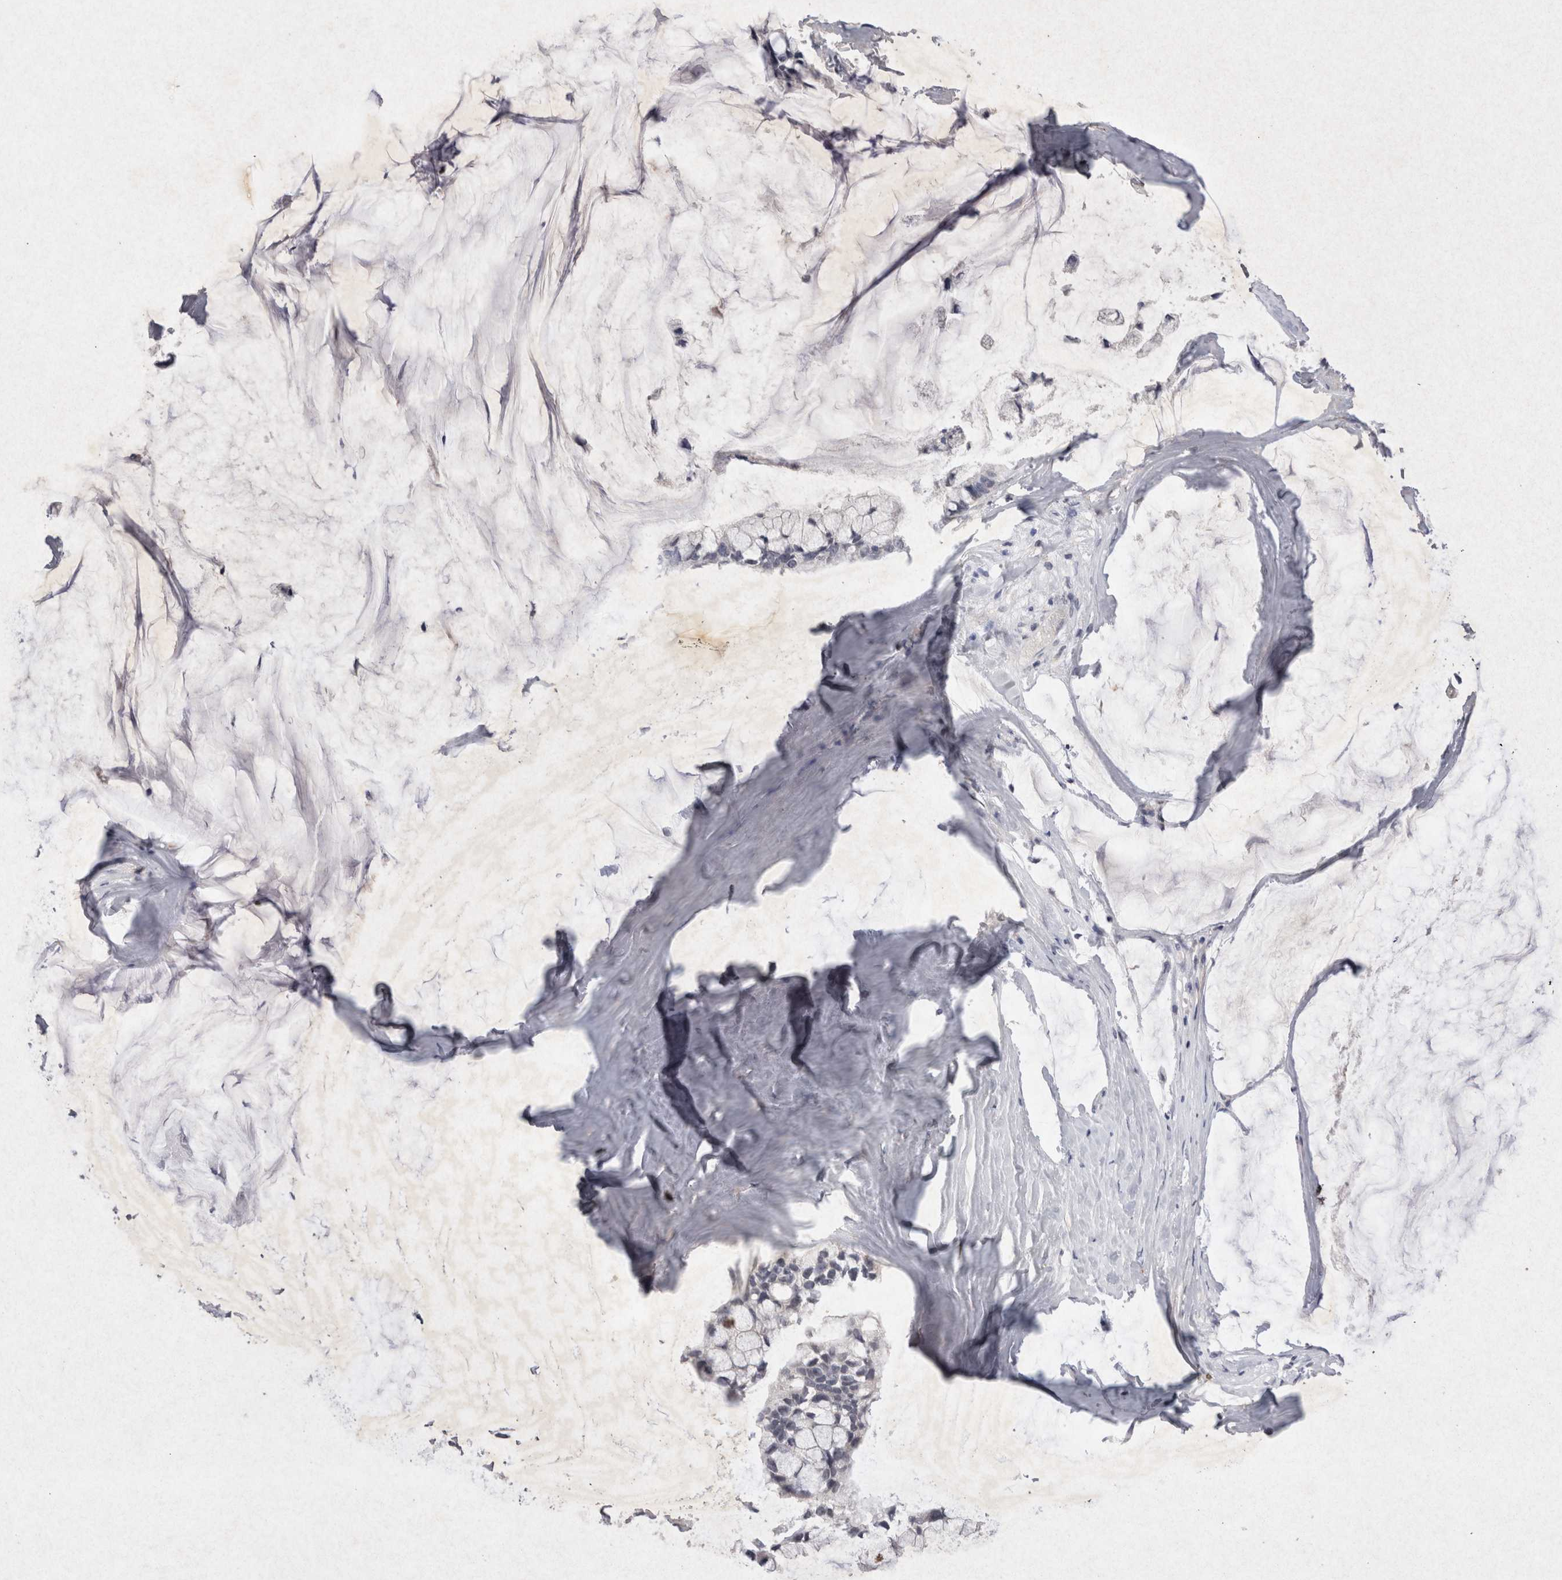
{"staining": {"intensity": "negative", "quantity": "none", "location": "none"}, "tissue": "ovarian cancer", "cell_type": "Tumor cells", "image_type": "cancer", "snomed": [{"axis": "morphology", "description": "Cystadenocarcinoma, mucinous, NOS"}, {"axis": "topography", "description": "Ovary"}], "caption": "The image exhibits no significant positivity in tumor cells of mucinous cystadenocarcinoma (ovarian).", "gene": "LYVE1", "patient": {"sex": "female", "age": 39}}